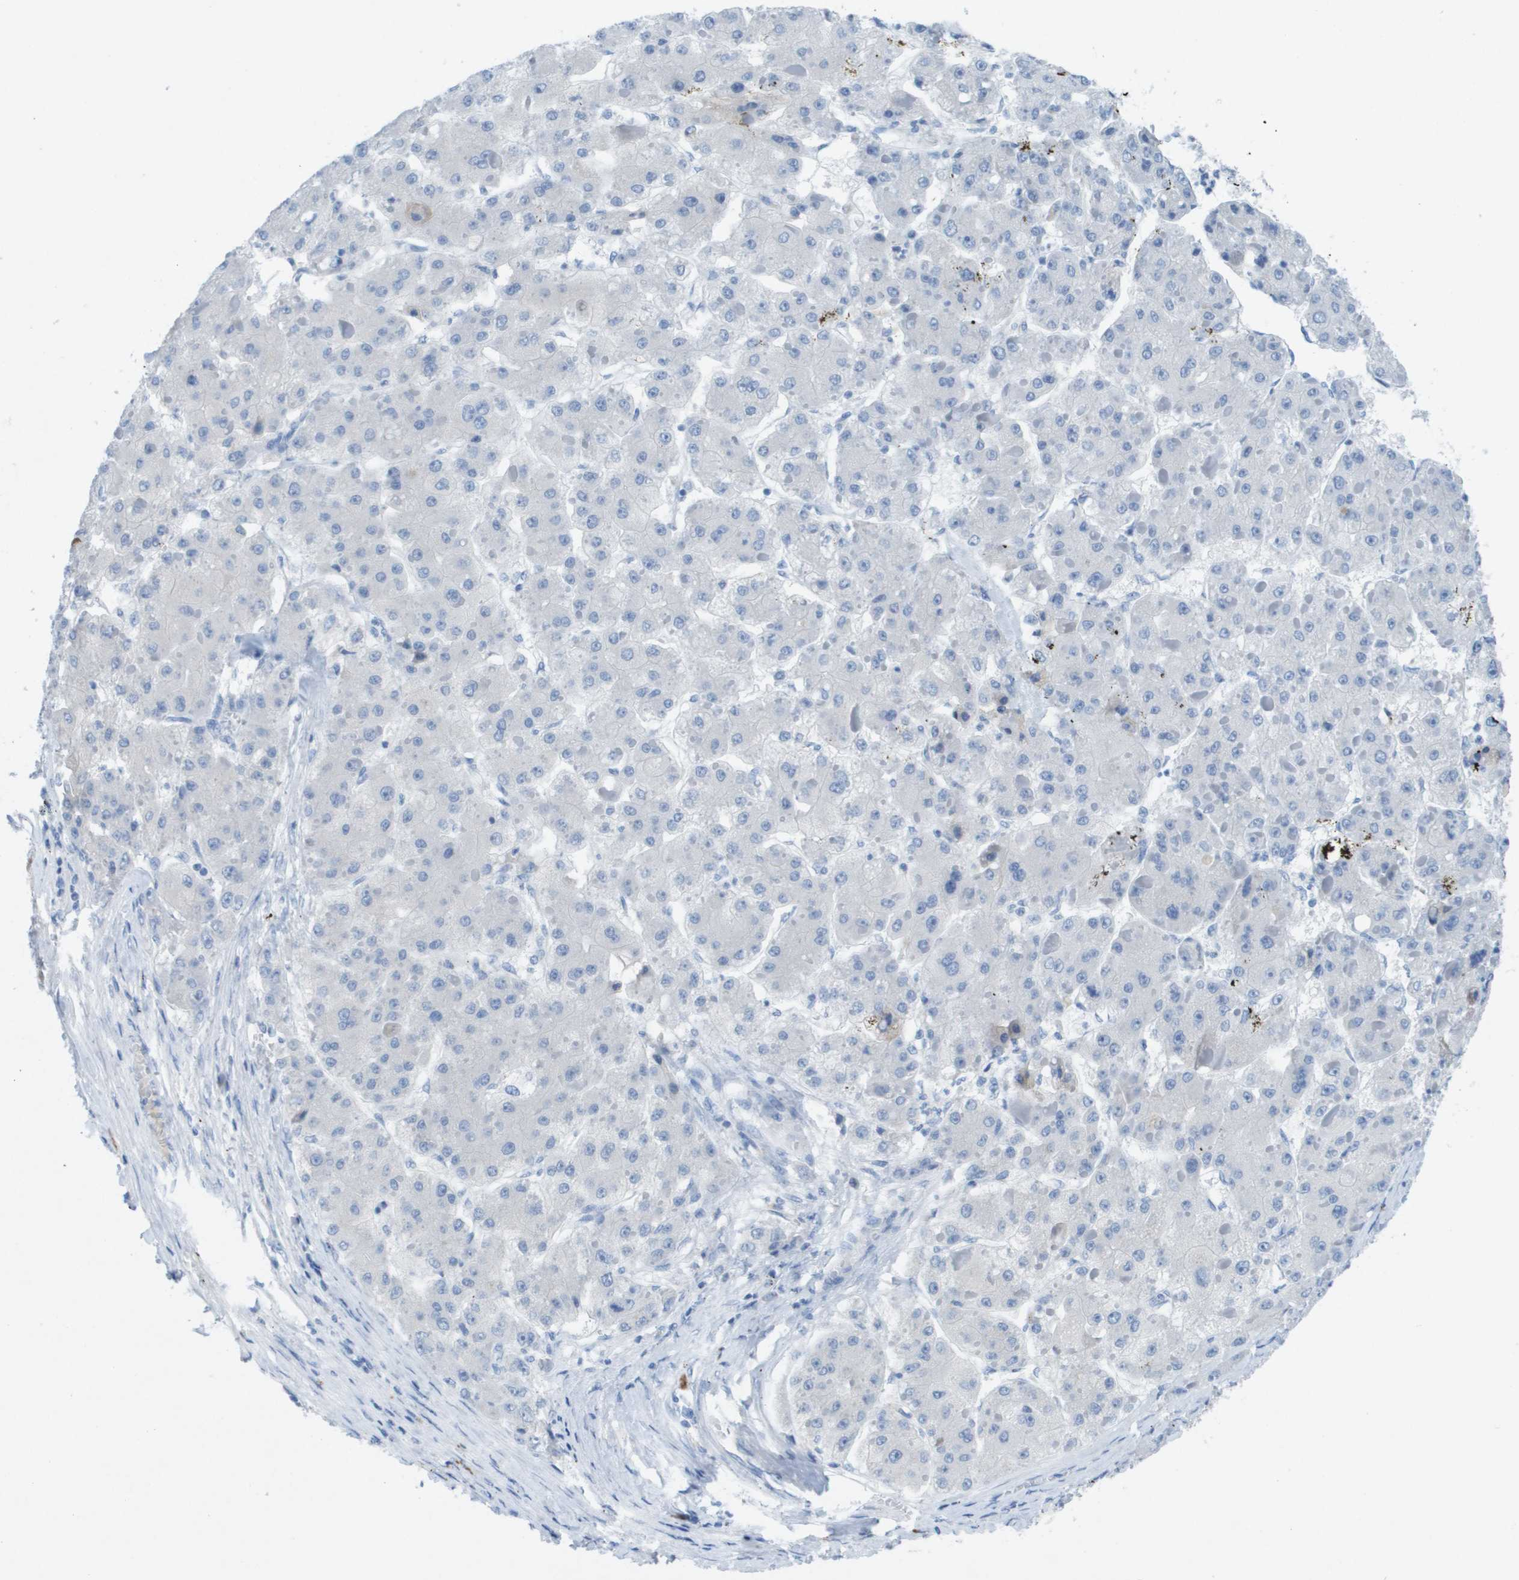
{"staining": {"intensity": "negative", "quantity": "none", "location": "none"}, "tissue": "liver cancer", "cell_type": "Tumor cells", "image_type": "cancer", "snomed": [{"axis": "morphology", "description": "Carcinoma, Hepatocellular, NOS"}, {"axis": "topography", "description": "Liver"}], "caption": "High power microscopy histopathology image of an IHC micrograph of liver cancer, revealing no significant positivity in tumor cells.", "gene": "GPR18", "patient": {"sex": "female", "age": 73}}